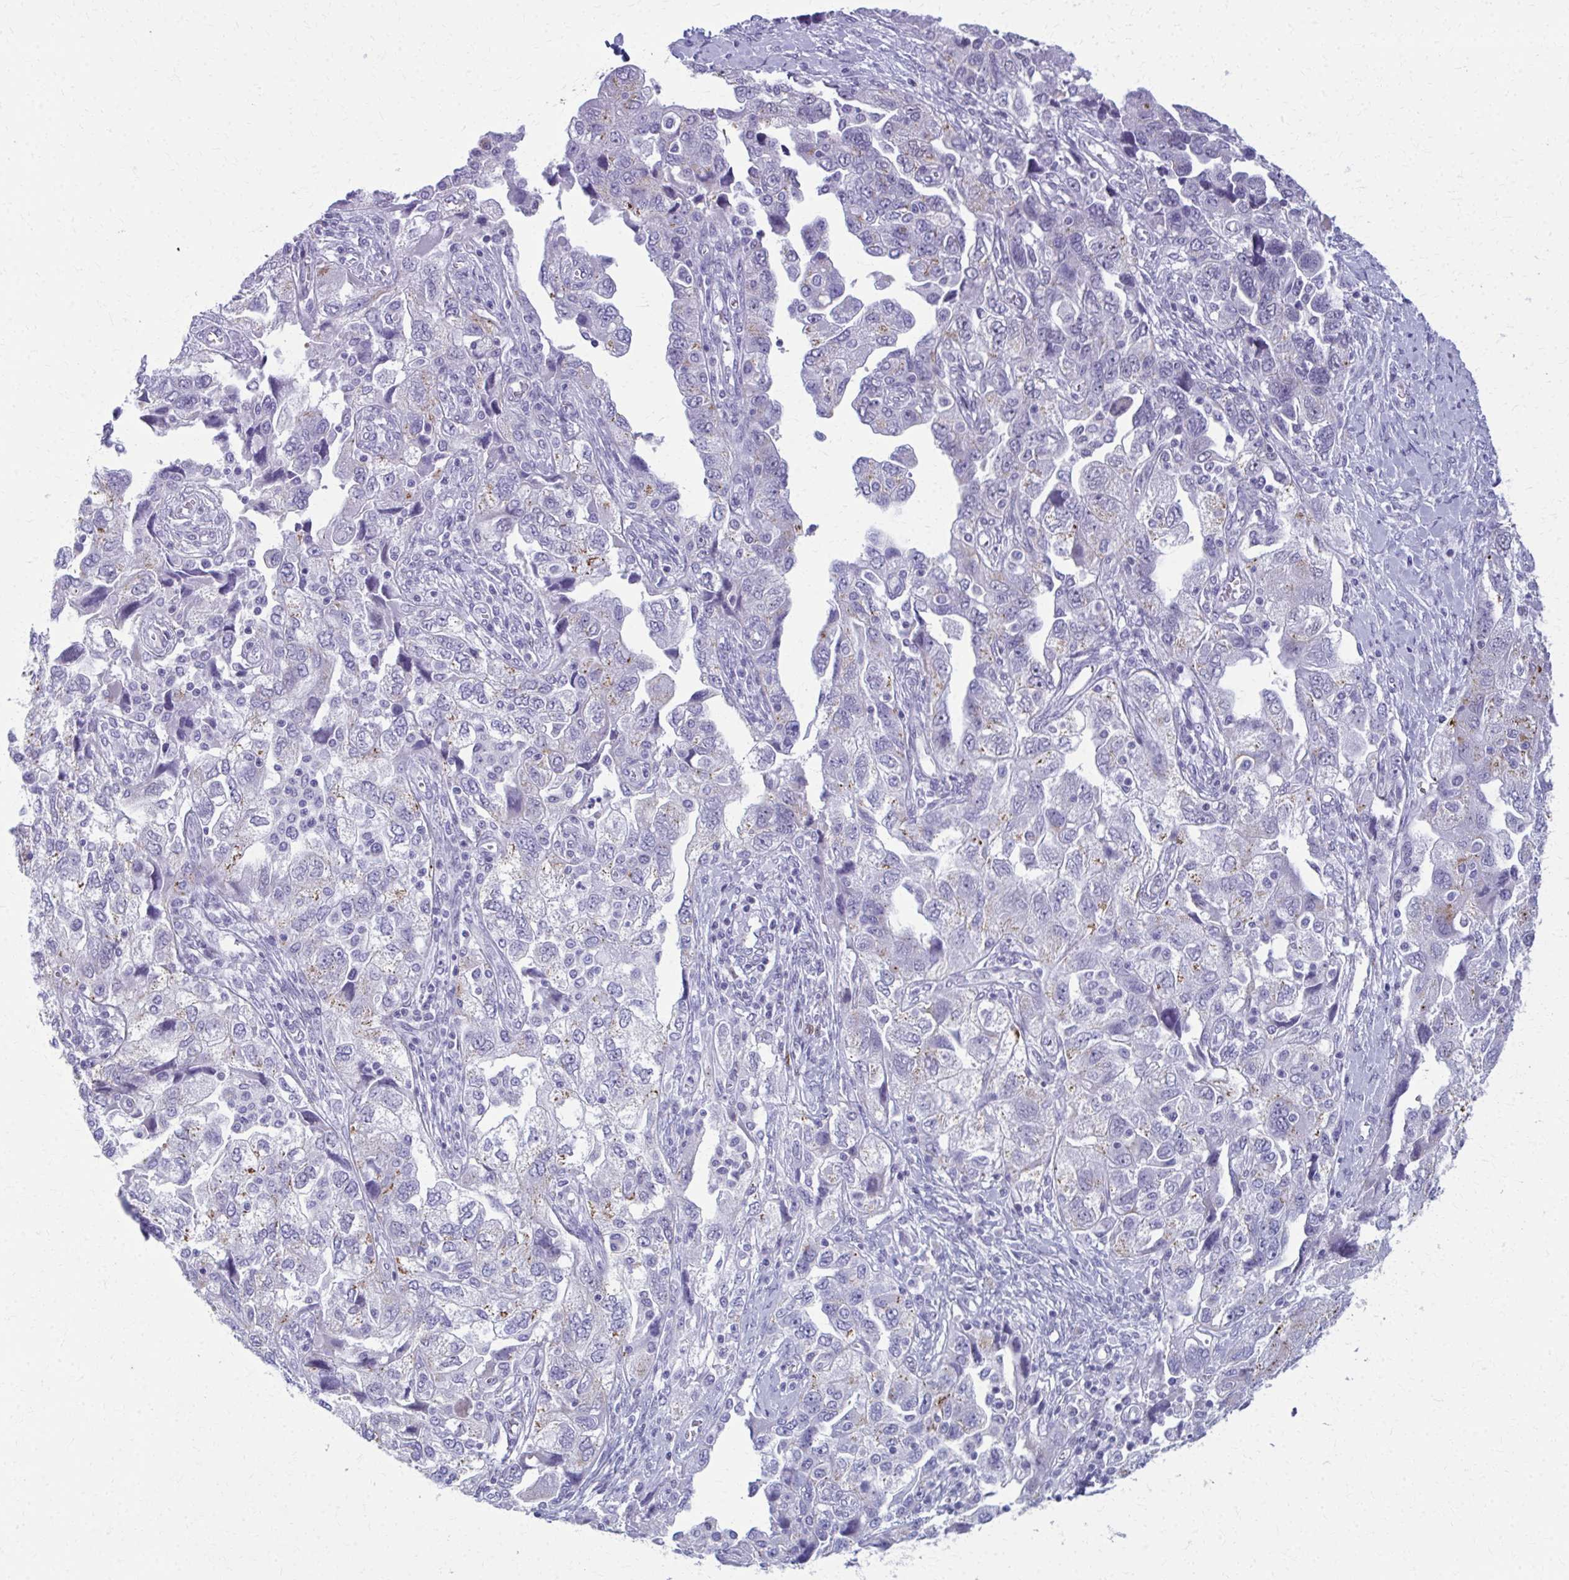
{"staining": {"intensity": "weak", "quantity": "<25%", "location": "cytoplasmic/membranous"}, "tissue": "ovarian cancer", "cell_type": "Tumor cells", "image_type": "cancer", "snomed": [{"axis": "morphology", "description": "Carcinoma, NOS"}, {"axis": "morphology", "description": "Cystadenocarcinoma, serous, NOS"}, {"axis": "topography", "description": "Ovary"}], "caption": "Tumor cells are negative for protein expression in human carcinoma (ovarian). The staining was performed using DAB to visualize the protein expression in brown, while the nuclei were stained in blue with hematoxylin (Magnification: 20x).", "gene": "SCLY", "patient": {"sex": "female", "age": 69}}